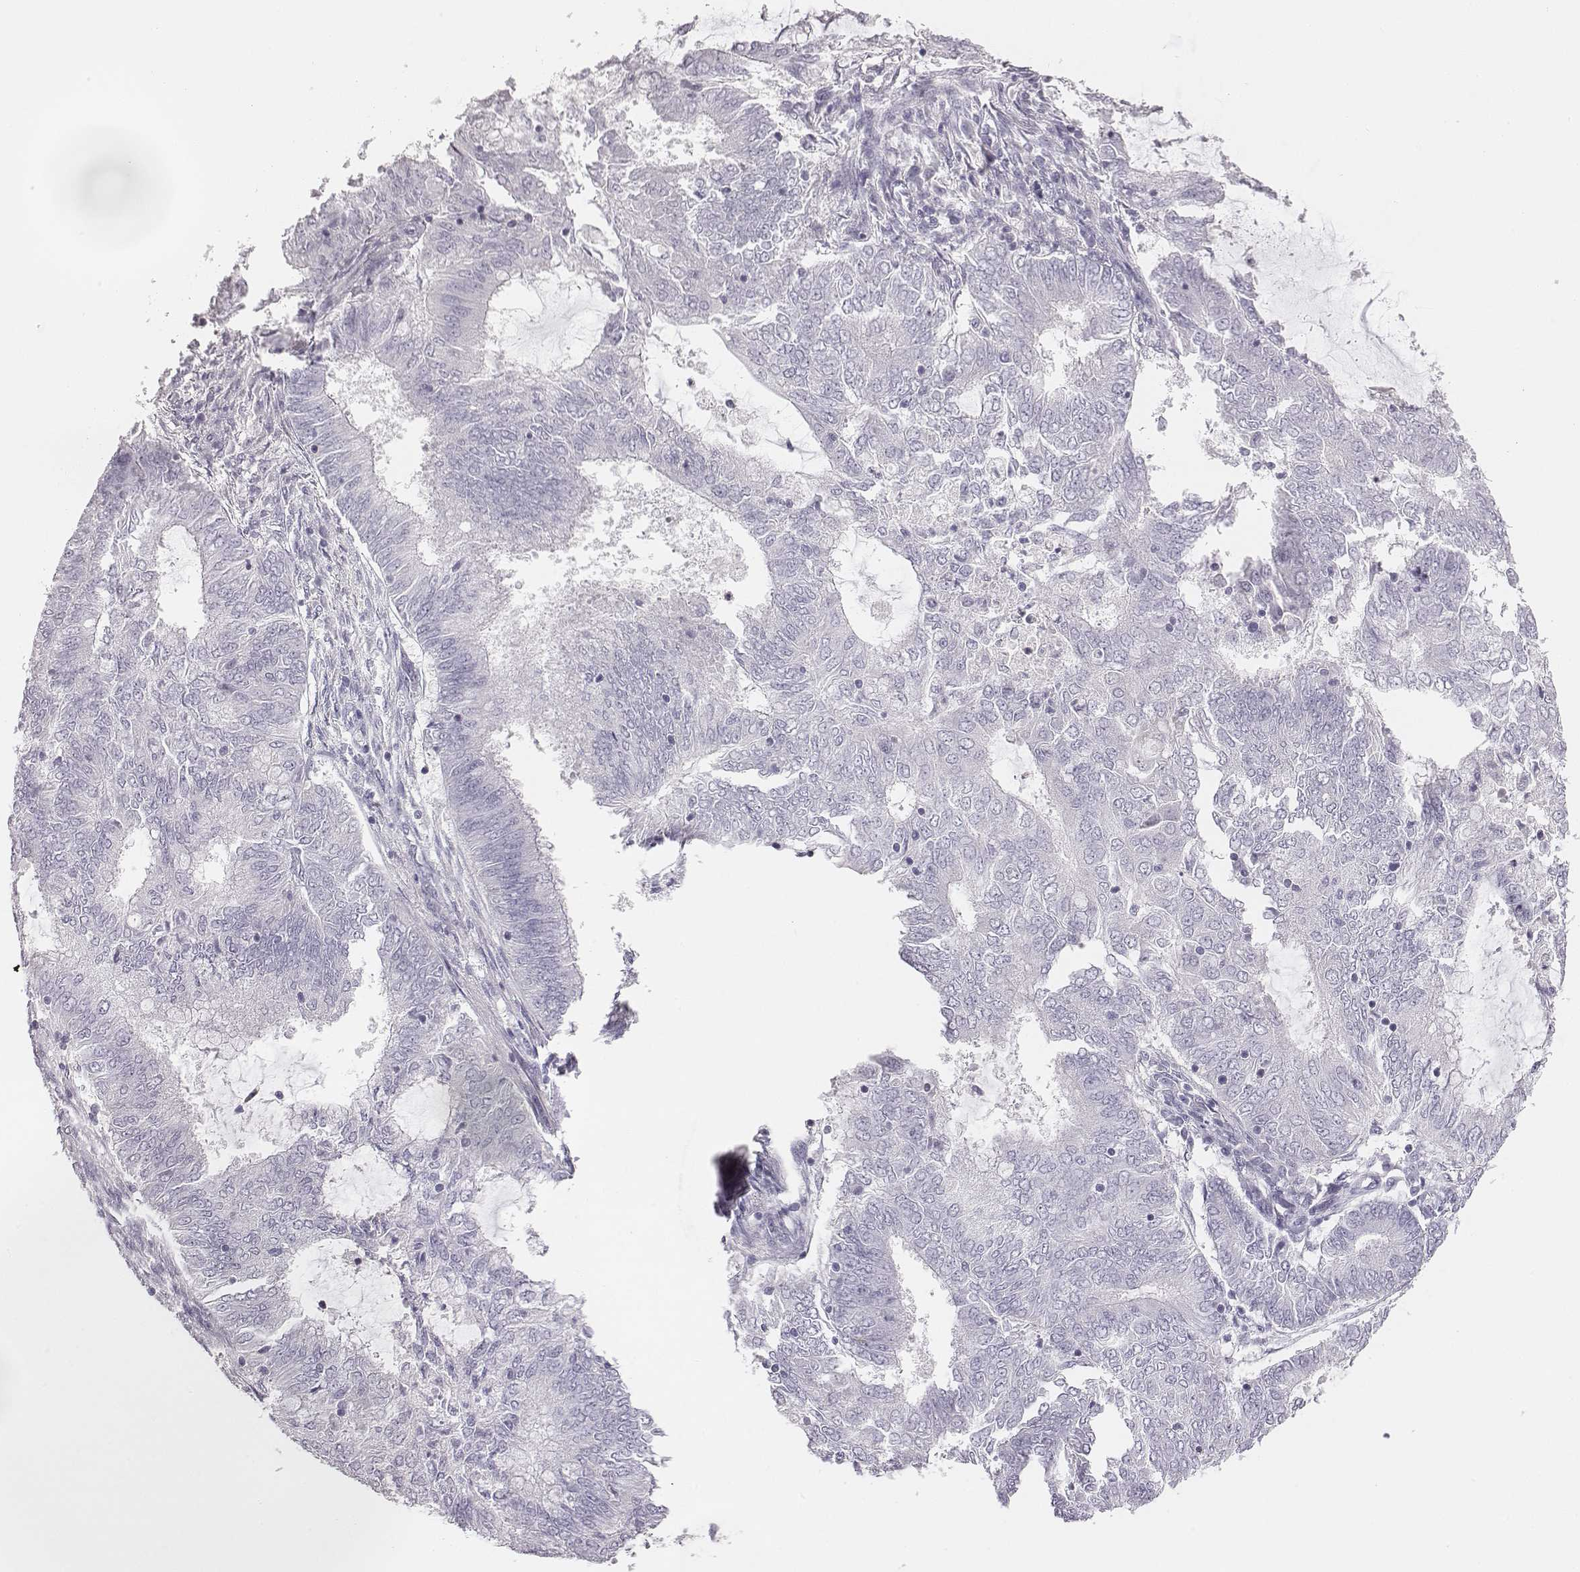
{"staining": {"intensity": "negative", "quantity": "none", "location": "none"}, "tissue": "endometrial cancer", "cell_type": "Tumor cells", "image_type": "cancer", "snomed": [{"axis": "morphology", "description": "Adenocarcinoma, NOS"}, {"axis": "topography", "description": "Endometrium"}], "caption": "Endometrial cancer stained for a protein using immunohistochemistry (IHC) reveals no positivity tumor cells.", "gene": "ADAM7", "patient": {"sex": "female", "age": 62}}